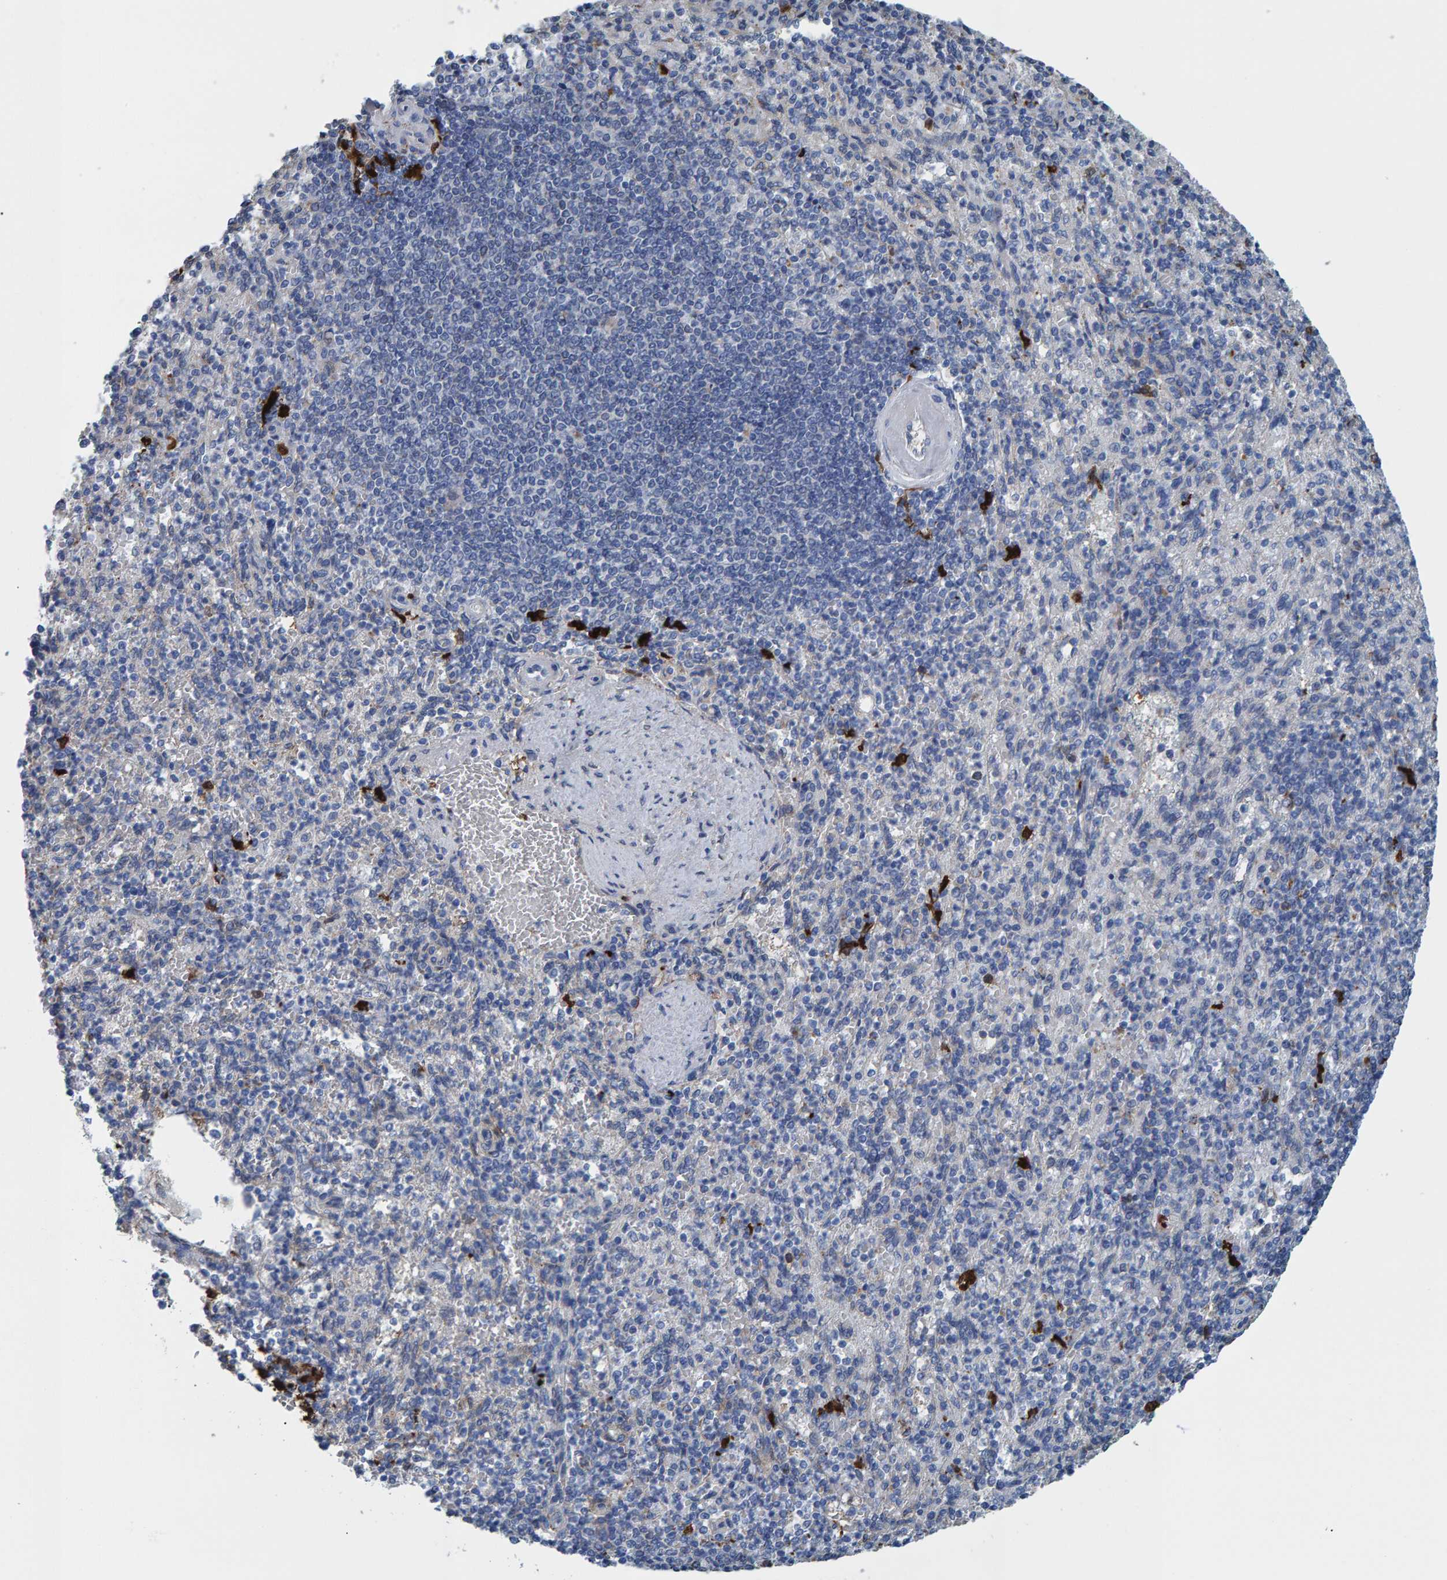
{"staining": {"intensity": "strong", "quantity": "<25%", "location": "cytoplasmic/membranous,nuclear"}, "tissue": "spleen", "cell_type": "Cells in red pulp", "image_type": "normal", "snomed": [{"axis": "morphology", "description": "Normal tissue, NOS"}, {"axis": "topography", "description": "Spleen"}], "caption": "IHC photomicrograph of normal spleen stained for a protein (brown), which shows medium levels of strong cytoplasmic/membranous,nuclear staining in about <25% of cells in red pulp.", "gene": "IDO1", "patient": {"sex": "female", "age": 74}}